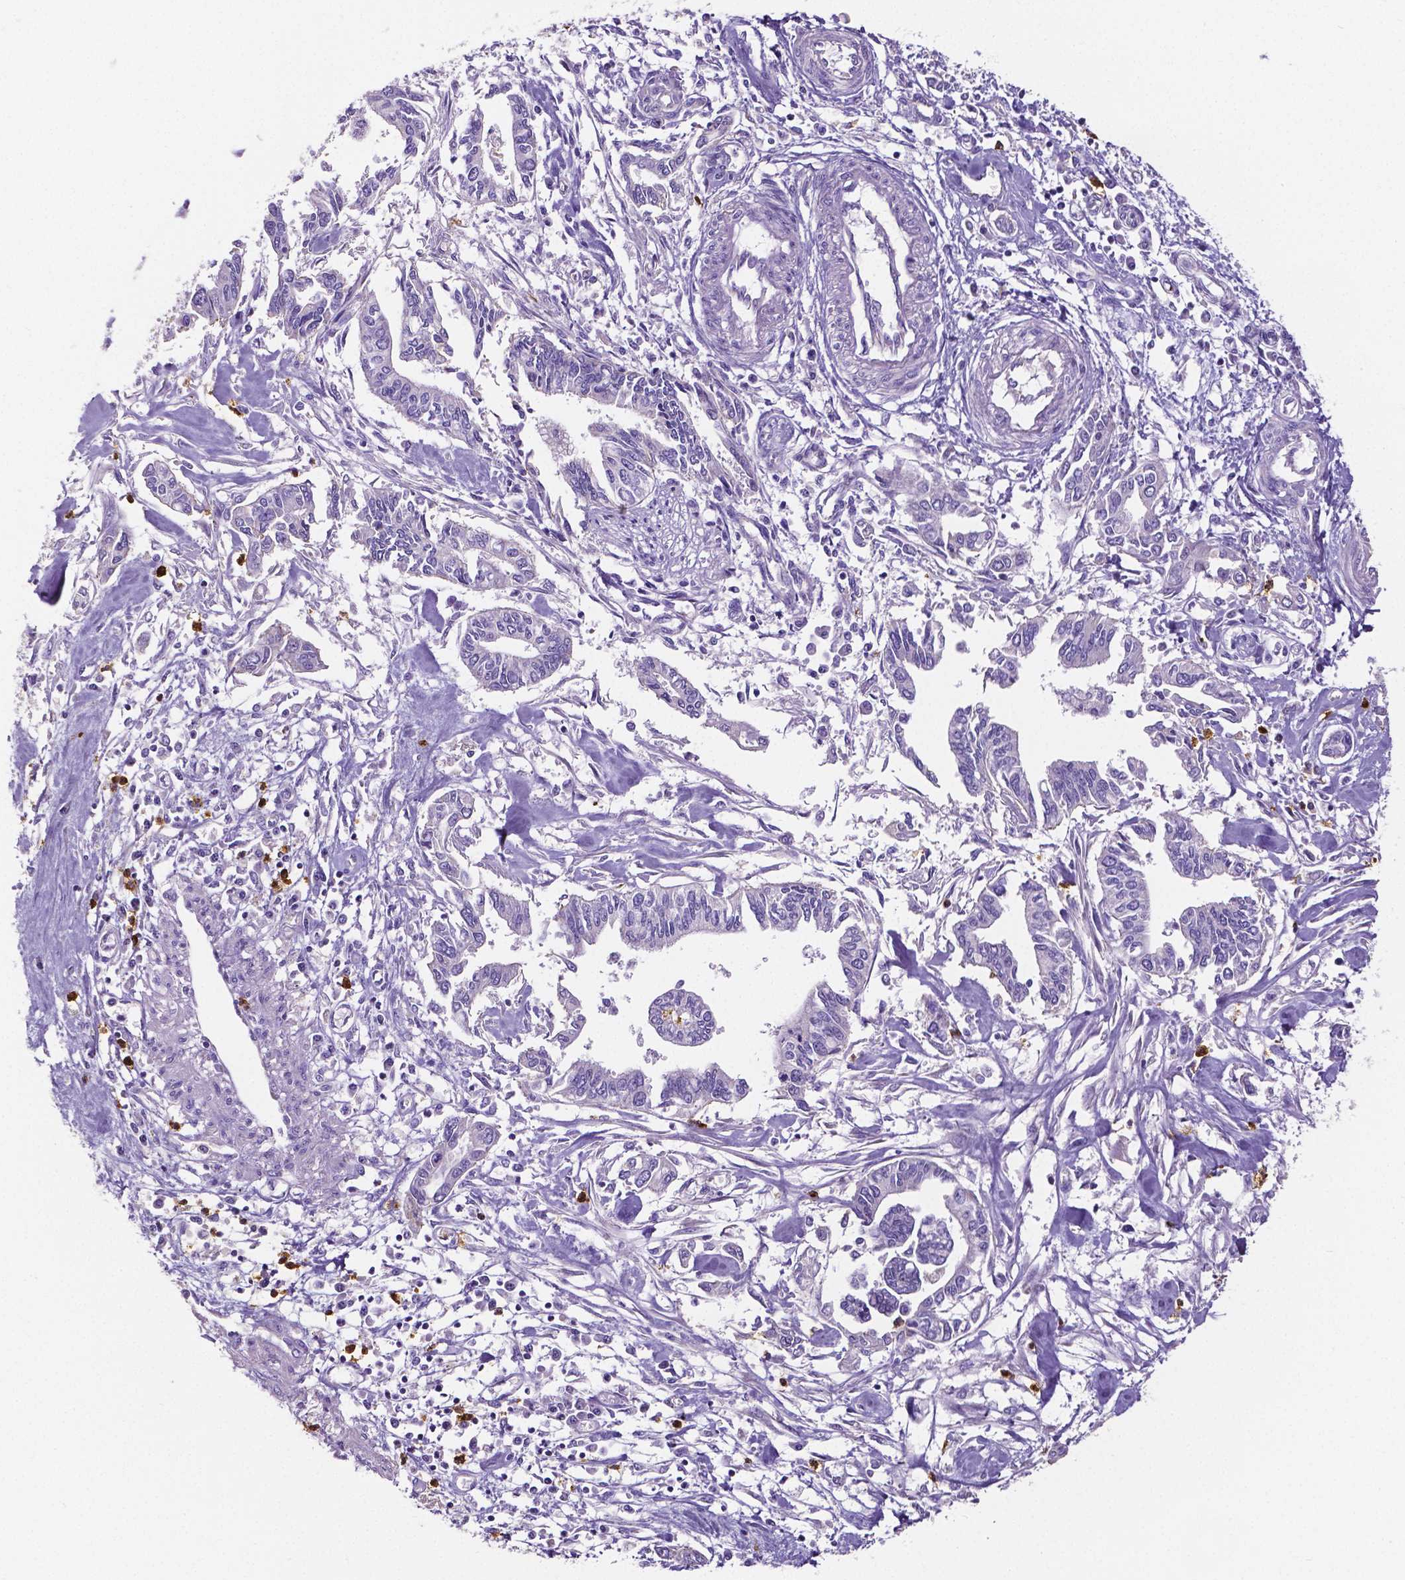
{"staining": {"intensity": "negative", "quantity": "none", "location": "none"}, "tissue": "pancreatic cancer", "cell_type": "Tumor cells", "image_type": "cancer", "snomed": [{"axis": "morphology", "description": "Adenocarcinoma, NOS"}, {"axis": "topography", "description": "Pancreas"}], "caption": "The immunohistochemistry histopathology image has no significant expression in tumor cells of pancreatic cancer (adenocarcinoma) tissue.", "gene": "MMP9", "patient": {"sex": "male", "age": 60}}